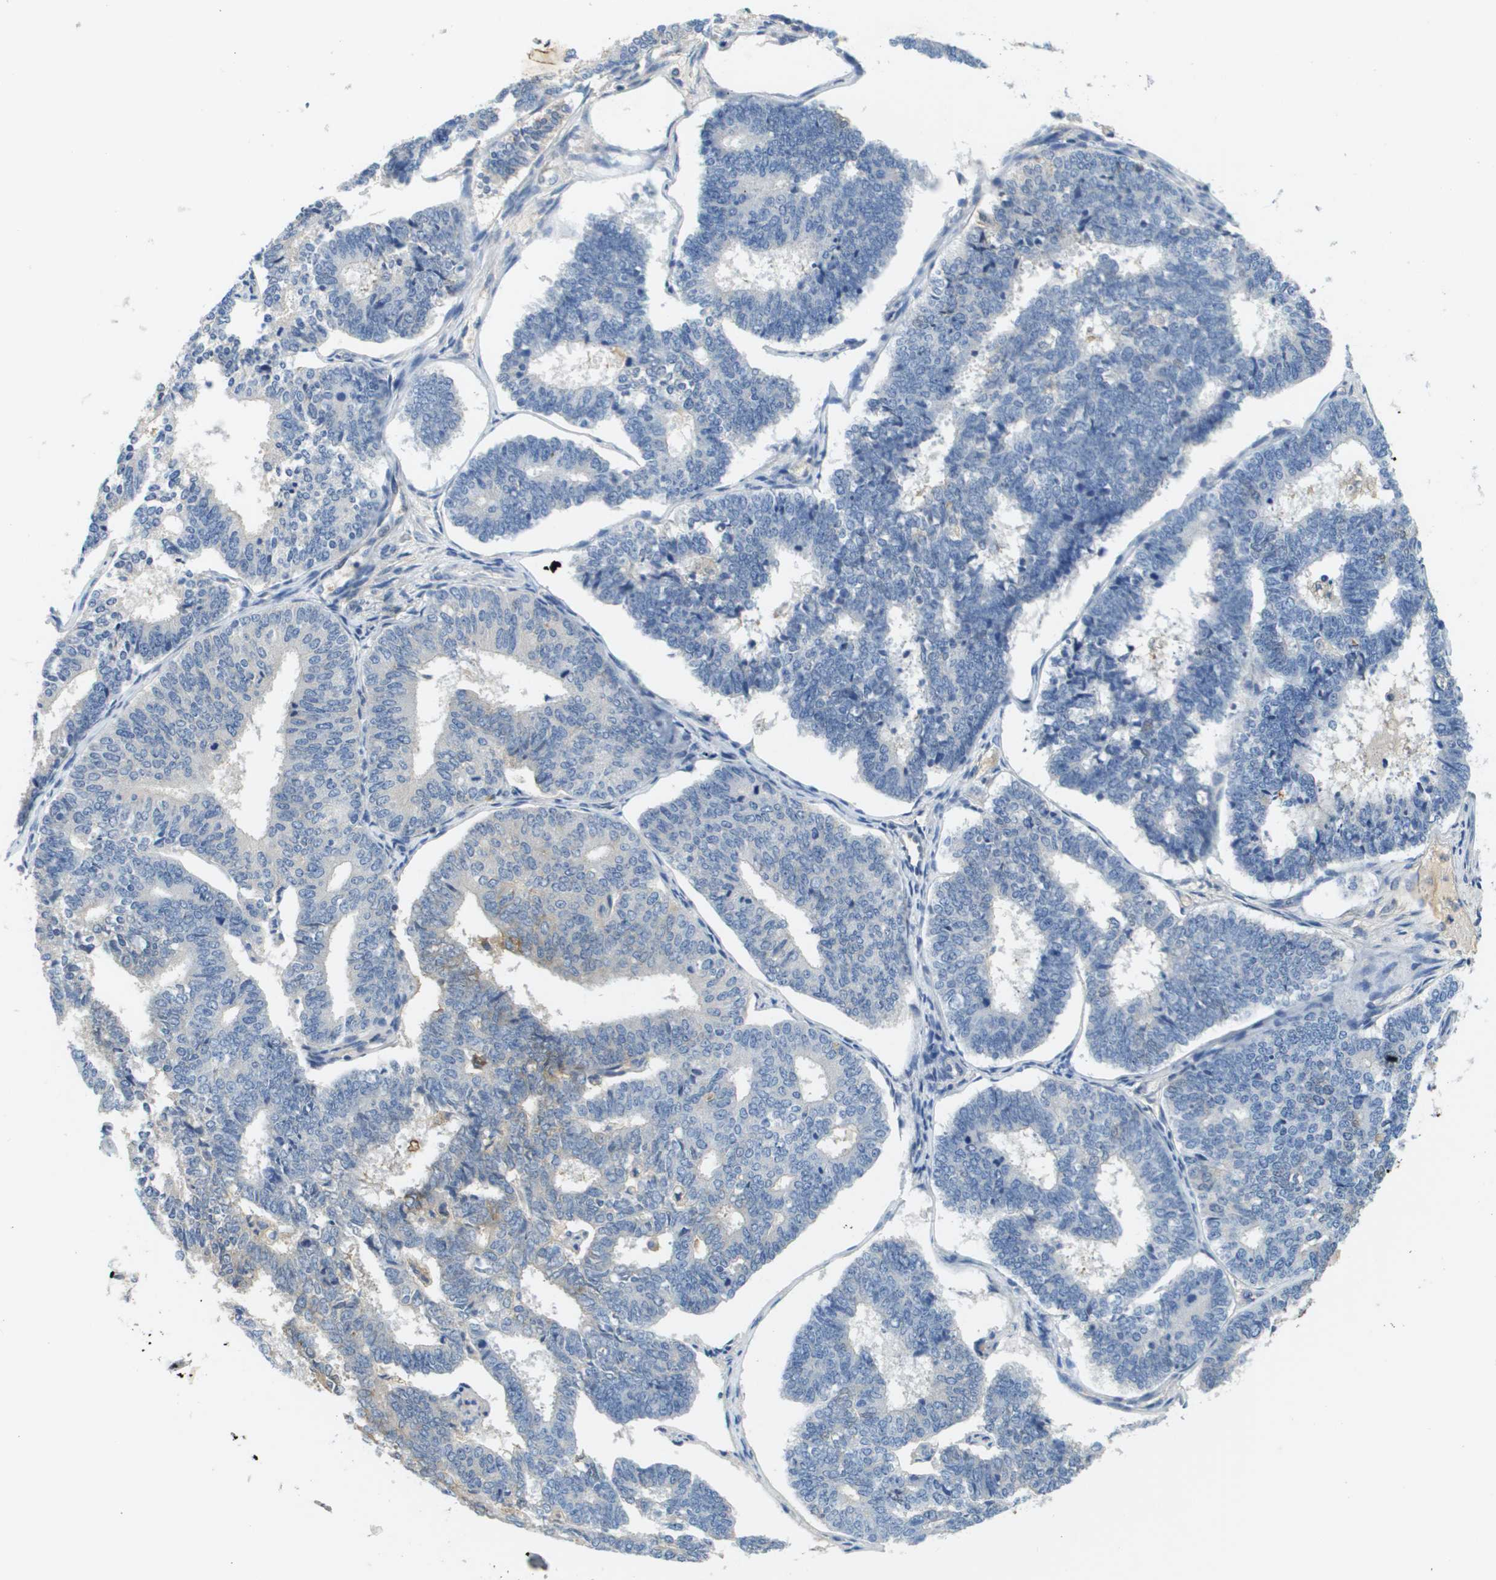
{"staining": {"intensity": "negative", "quantity": "none", "location": "none"}, "tissue": "endometrial cancer", "cell_type": "Tumor cells", "image_type": "cancer", "snomed": [{"axis": "morphology", "description": "Adenocarcinoma, NOS"}, {"axis": "topography", "description": "Endometrium"}], "caption": "There is no significant staining in tumor cells of endometrial cancer.", "gene": "SLC16A3", "patient": {"sex": "female", "age": 70}}